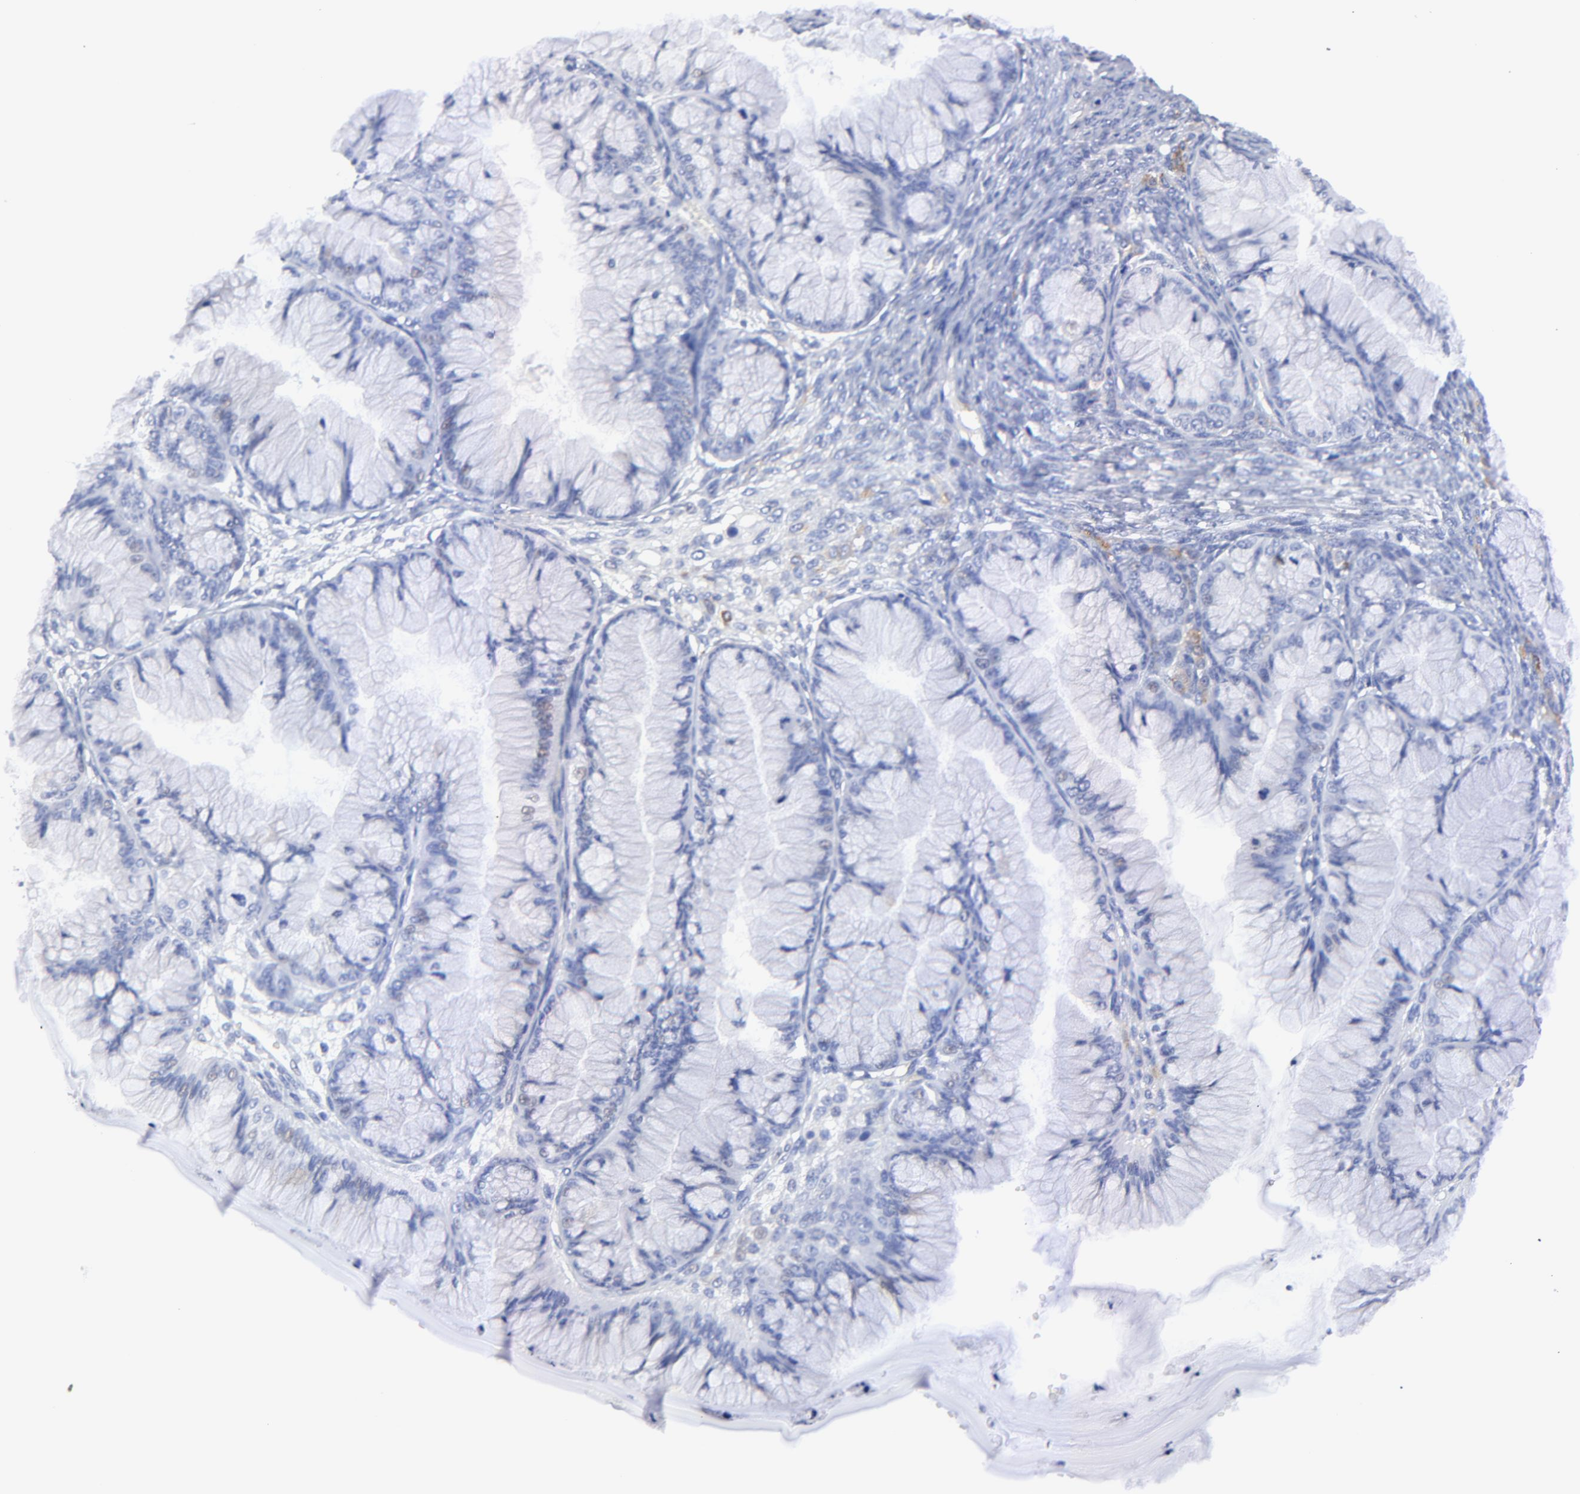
{"staining": {"intensity": "negative", "quantity": "none", "location": "none"}, "tissue": "ovarian cancer", "cell_type": "Tumor cells", "image_type": "cancer", "snomed": [{"axis": "morphology", "description": "Cystadenocarcinoma, mucinous, NOS"}, {"axis": "topography", "description": "Ovary"}], "caption": "Histopathology image shows no significant protein expression in tumor cells of mucinous cystadenocarcinoma (ovarian).", "gene": "HORMAD2", "patient": {"sex": "female", "age": 63}}